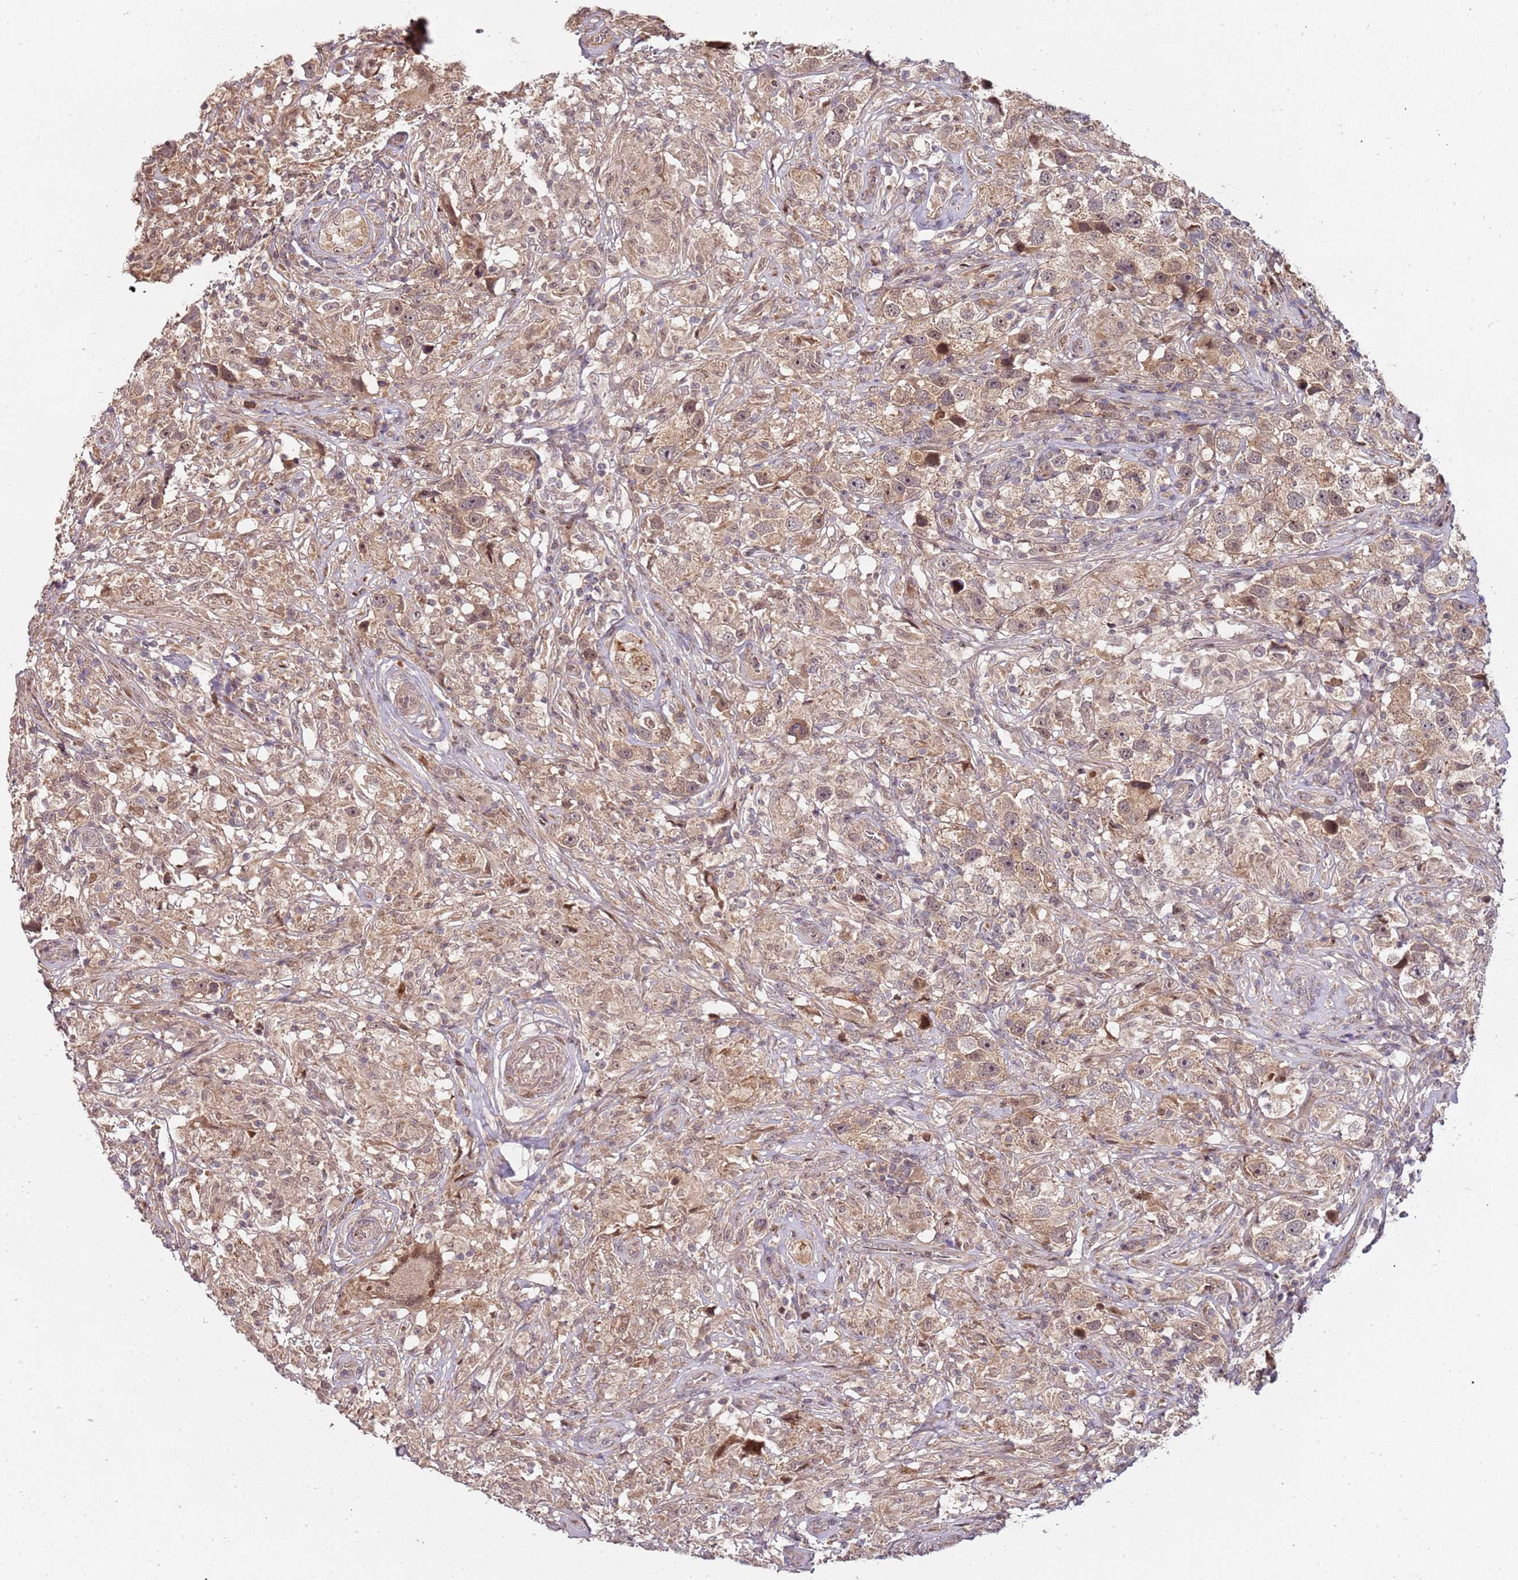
{"staining": {"intensity": "moderate", "quantity": ">75%", "location": "cytoplasmic/membranous"}, "tissue": "testis cancer", "cell_type": "Tumor cells", "image_type": "cancer", "snomed": [{"axis": "morphology", "description": "Seminoma, NOS"}, {"axis": "topography", "description": "Testis"}], "caption": "Brown immunohistochemical staining in testis cancer (seminoma) exhibits moderate cytoplasmic/membranous staining in about >75% of tumor cells.", "gene": "EDC3", "patient": {"sex": "male", "age": 49}}